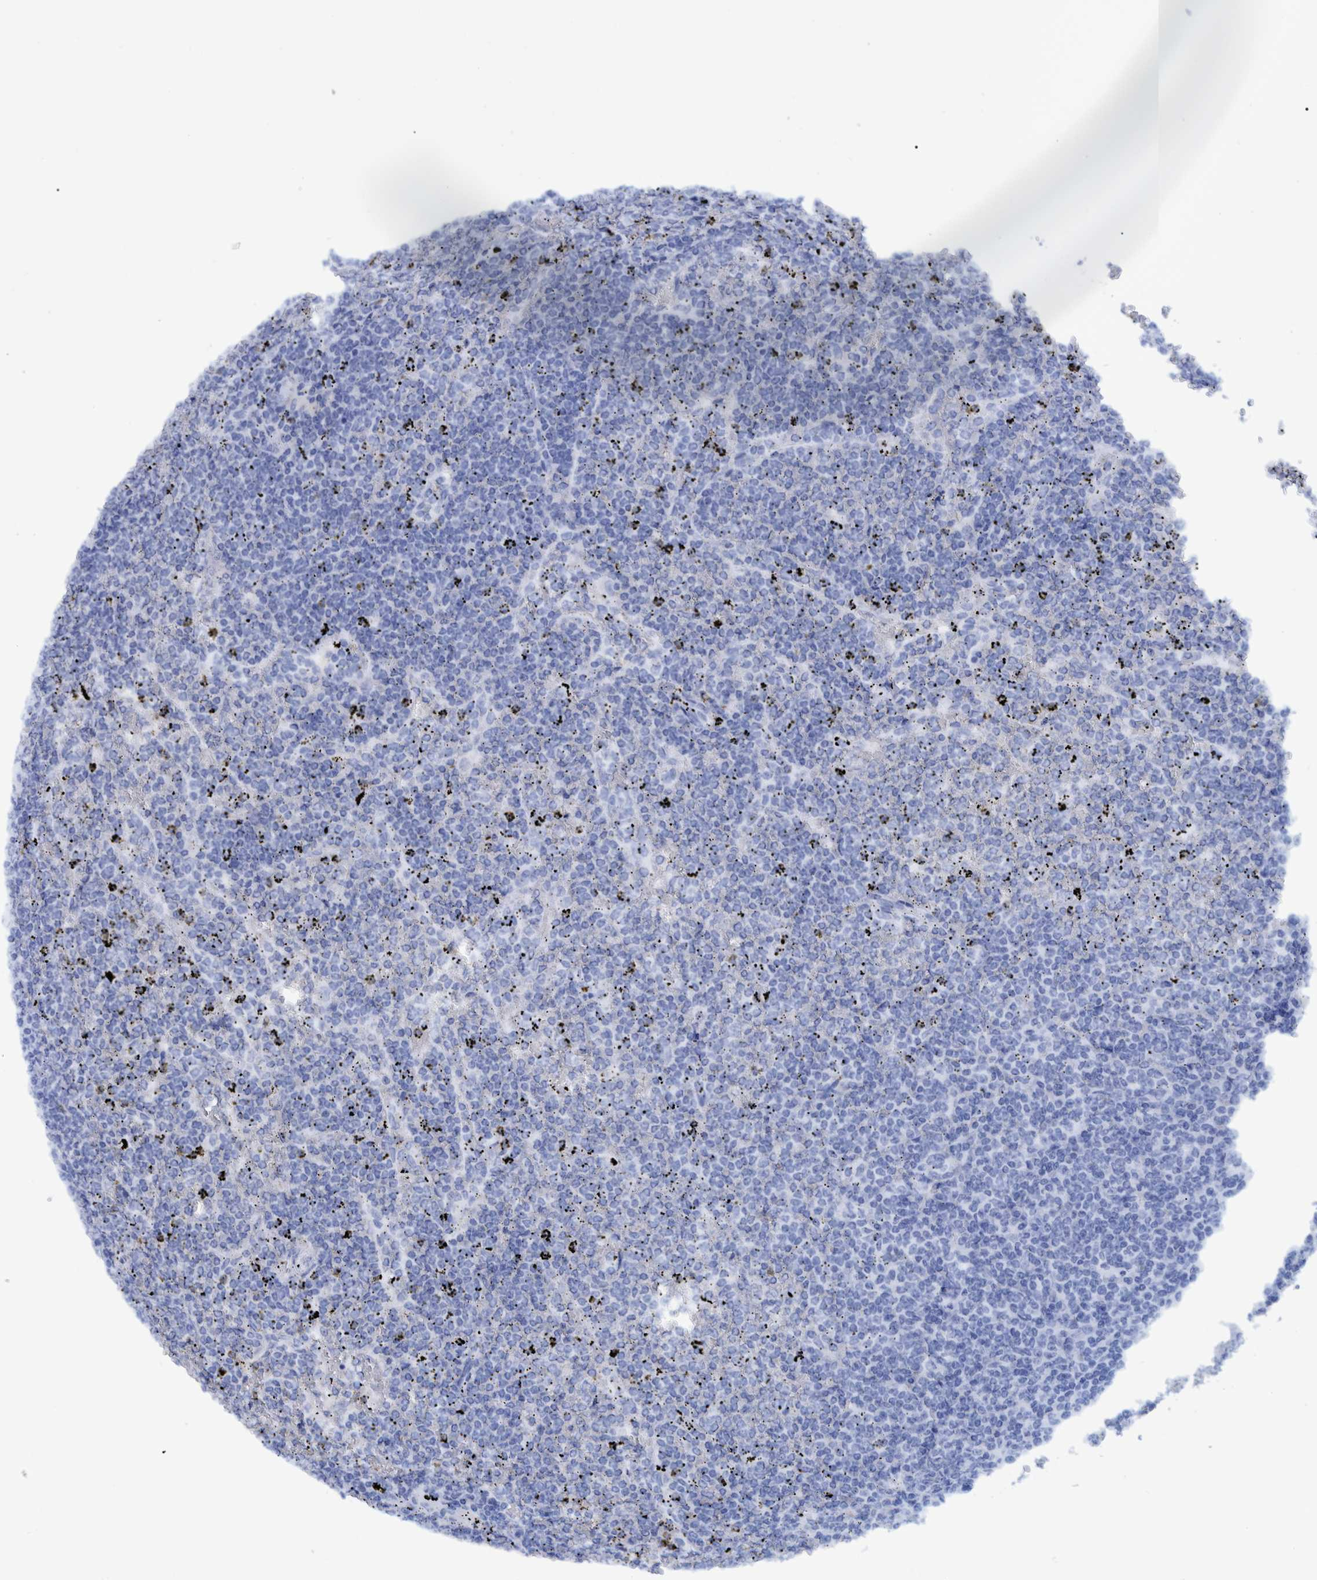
{"staining": {"intensity": "negative", "quantity": "none", "location": "none"}, "tissue": "lymphoma", "cell_type": "Tumor cells", "image_type": "cancer", "snomed": [{"axis": "morphology", "description": "Malignant lymphoma, non-Hodgkin's type, Low grade"}, {"axis": "topography", "description": "Spleen"}], "caption": "The photomicrograph exhibits no staining of tumor cells in malignant lymphoma, non-Hodgkin's type (low-grade). (Brightfield microscopy of DAB (3,3'-diaminobenzidine) immunohistochemistry at high magnification).", "gene": "BZW2", "patient": {"sex": "female", "age": 19}}